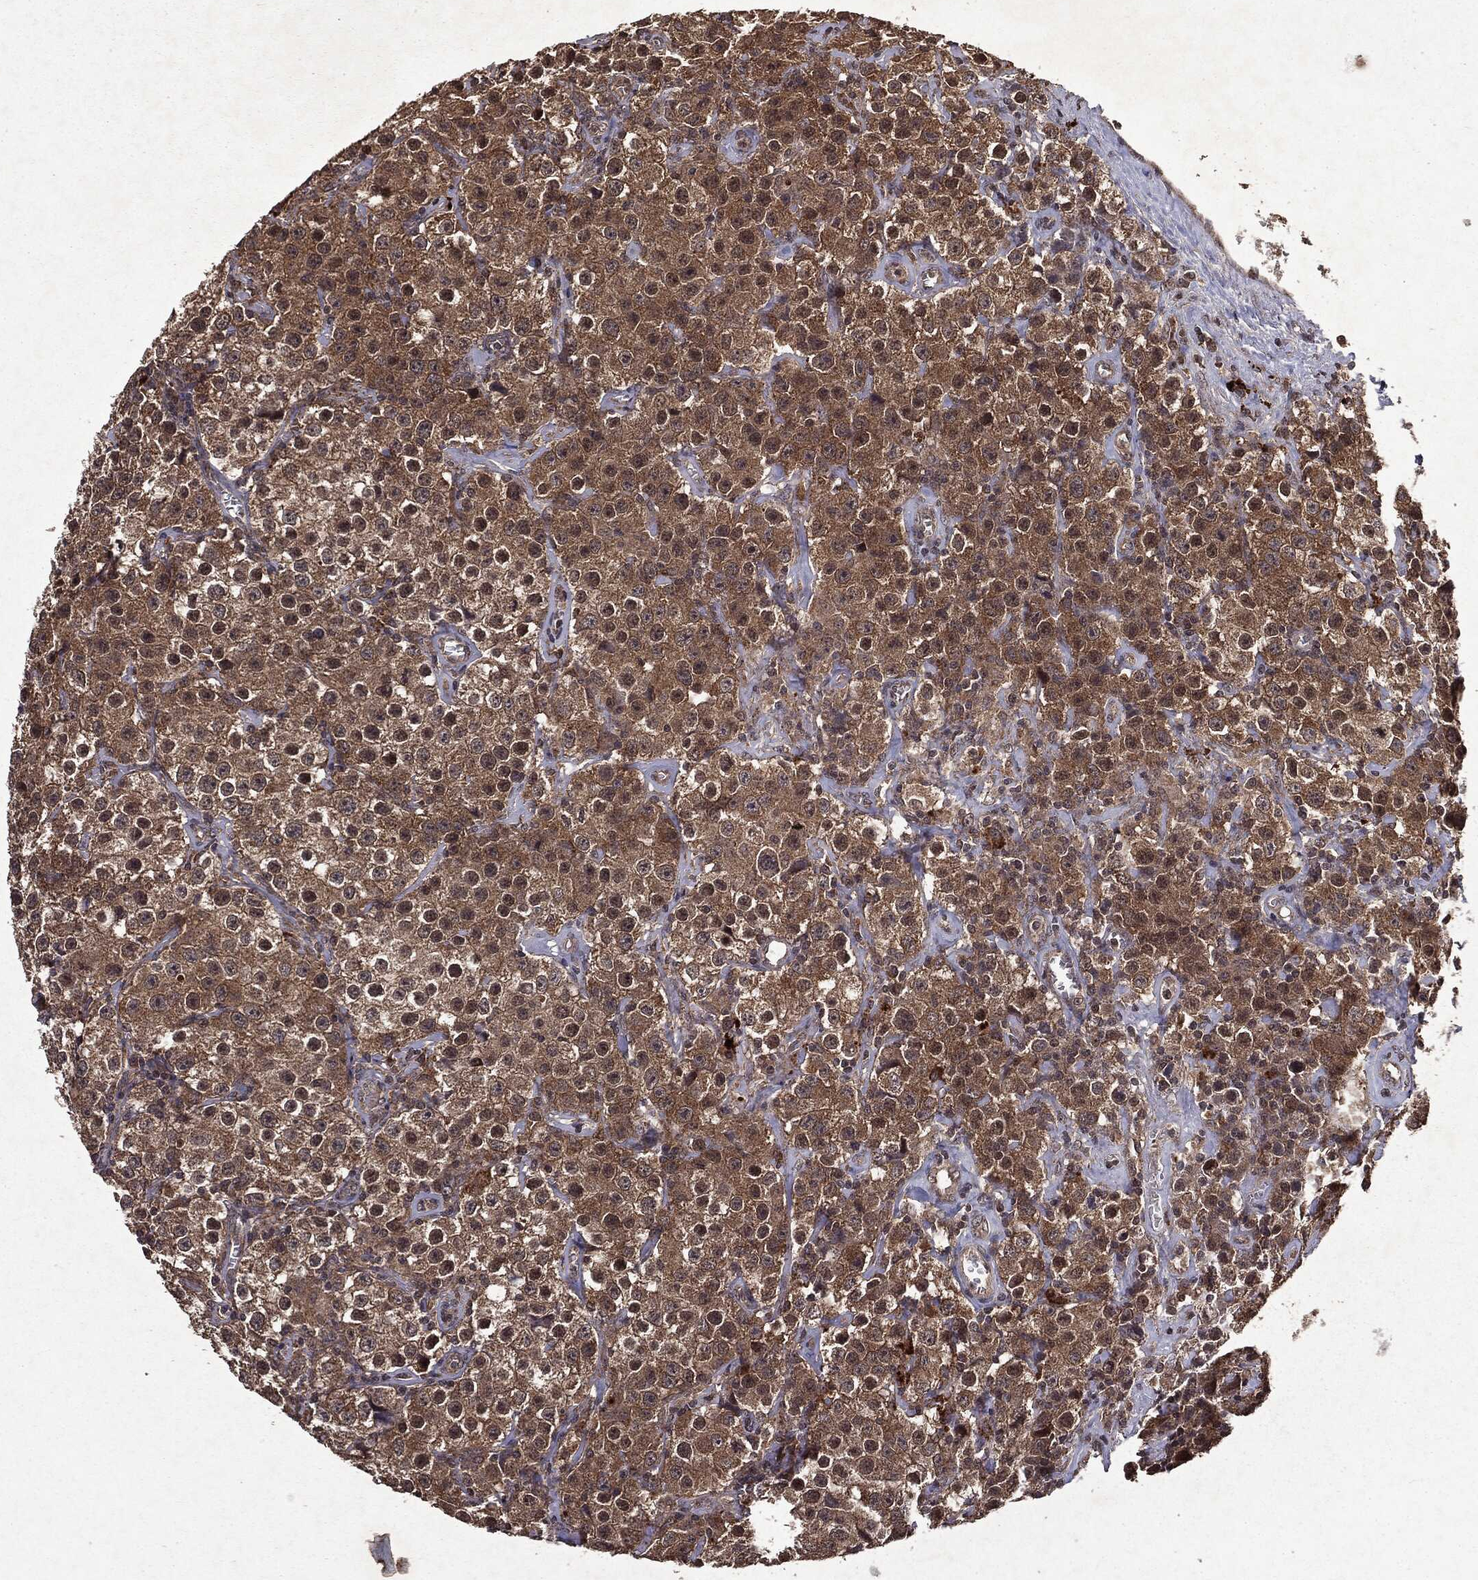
{"staining": {"intensity": "moderate", "quantity": ">75%", "location": "cytoplasmic/membranous"}, "tissue": "testis cancer", "cell_type": "Tumor cells", "image_type": "cancer", "snomed": [{"axis": "morphology", "description": "Seminoma, NOS"}, {"axis": "topography", "description": "Testis"}], "caption": "Approximately >75% of tumor cells in testis cancer (seminoma) reveal moderate cytoplasmic/membranous protein positivity as visualized by brown immunohistochemical staining.", "gene": "MTOR", "patient": {"sex": "male", "age": 52}}